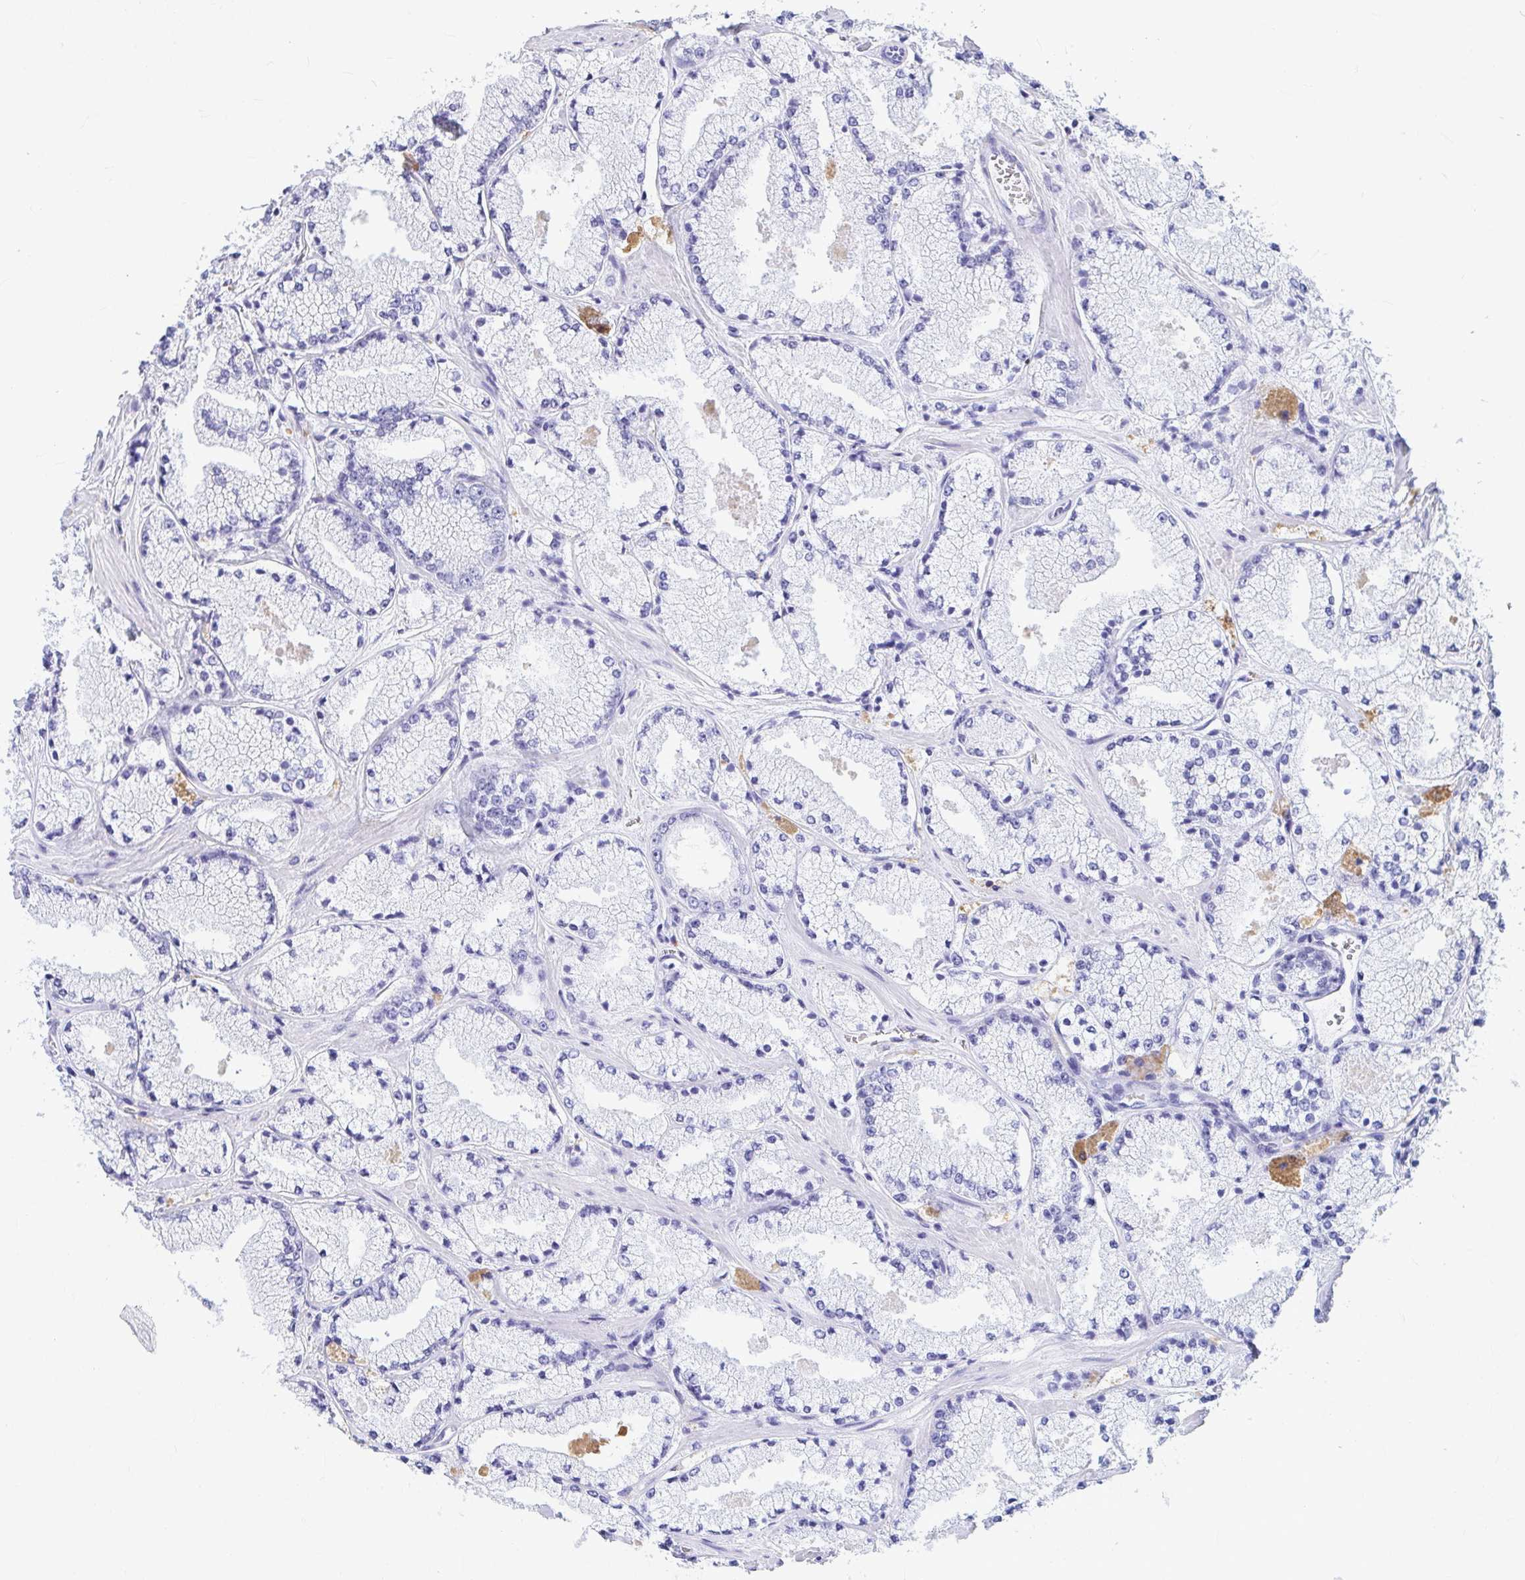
{"staining": {"intensity": "negative", "quantity": "none", "location": "none"}, "tissue": "prostate cancer", "cell_type": "Tumor cells", "image_type": "cancer", "snomed": [{"axis": "morphology", "description": "Adenocarcinoma, High grade"}, {"axis": "topography", "description": "Prostate"}], "caption": "Photomicrograph shows no significant protein positivity in tumor cells of prostate adenocarcinoma (high-grade). (Brightfield microscopy of DAB (3,3'-diaminobenzidine) immunohistochemistry (IHC) at high magnification).", "gene": "OR5J2", "patient": {"sex": "male", "age": 63}}